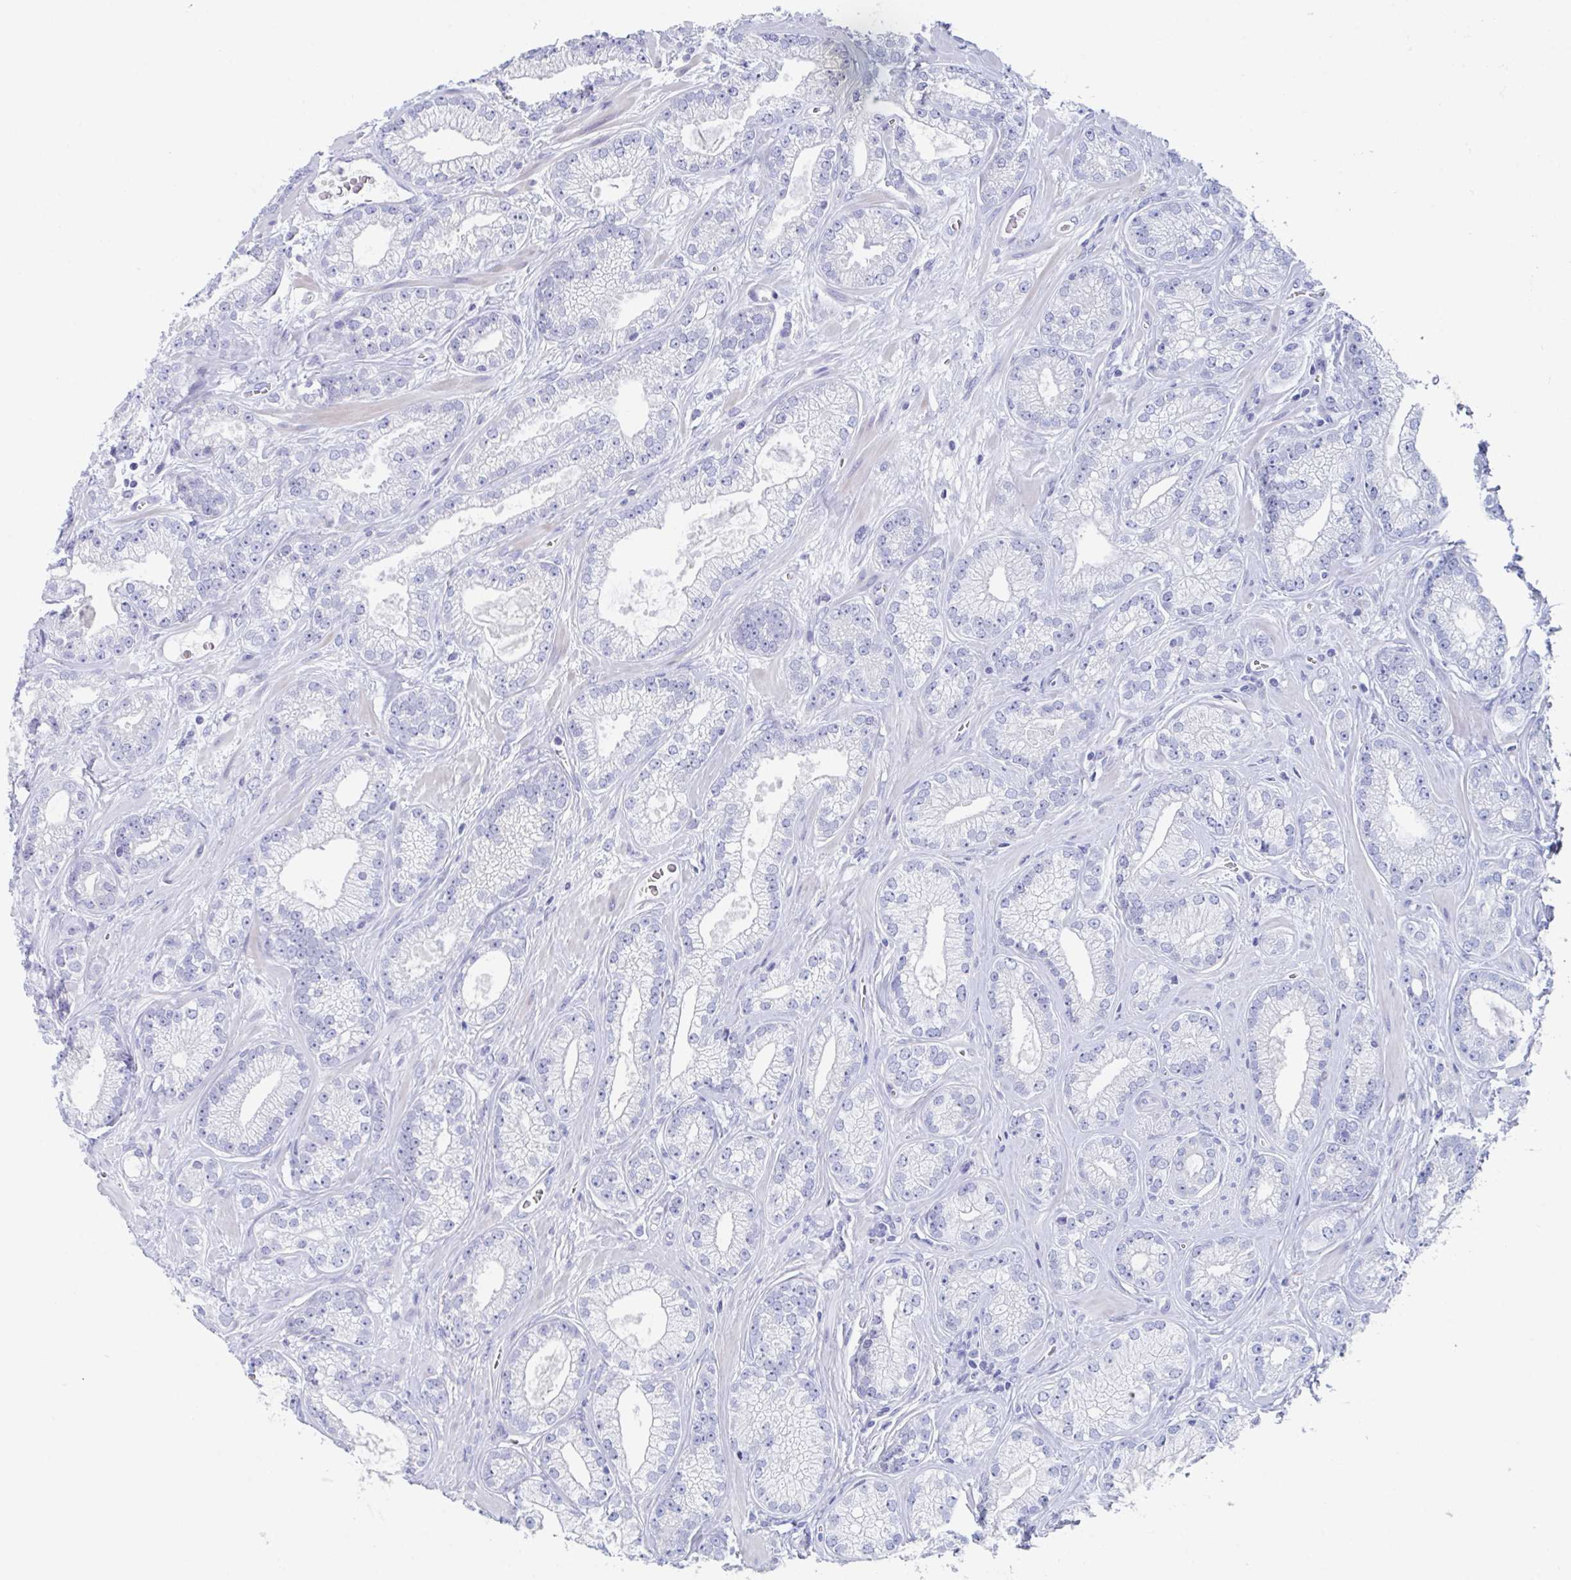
{"staining": {"intensity": "negative", "quantity": "none", "location": "none"}, "tissue": "prostate cancer", "cell_type": "Tumor cells", "image_type": "cancer", "snomed": [{"axis": "morphology", "description": "Adenocarcinoma, High grade"}, {"axis": "topography", "description": "Prostate"}], "caption": "Immunohistochemistry of high-grade adenocarcinoma (prostate) shows no staining in tumor cells.", "gene": "ZPBP", "patient": {"sex": "male", "age": 66}}